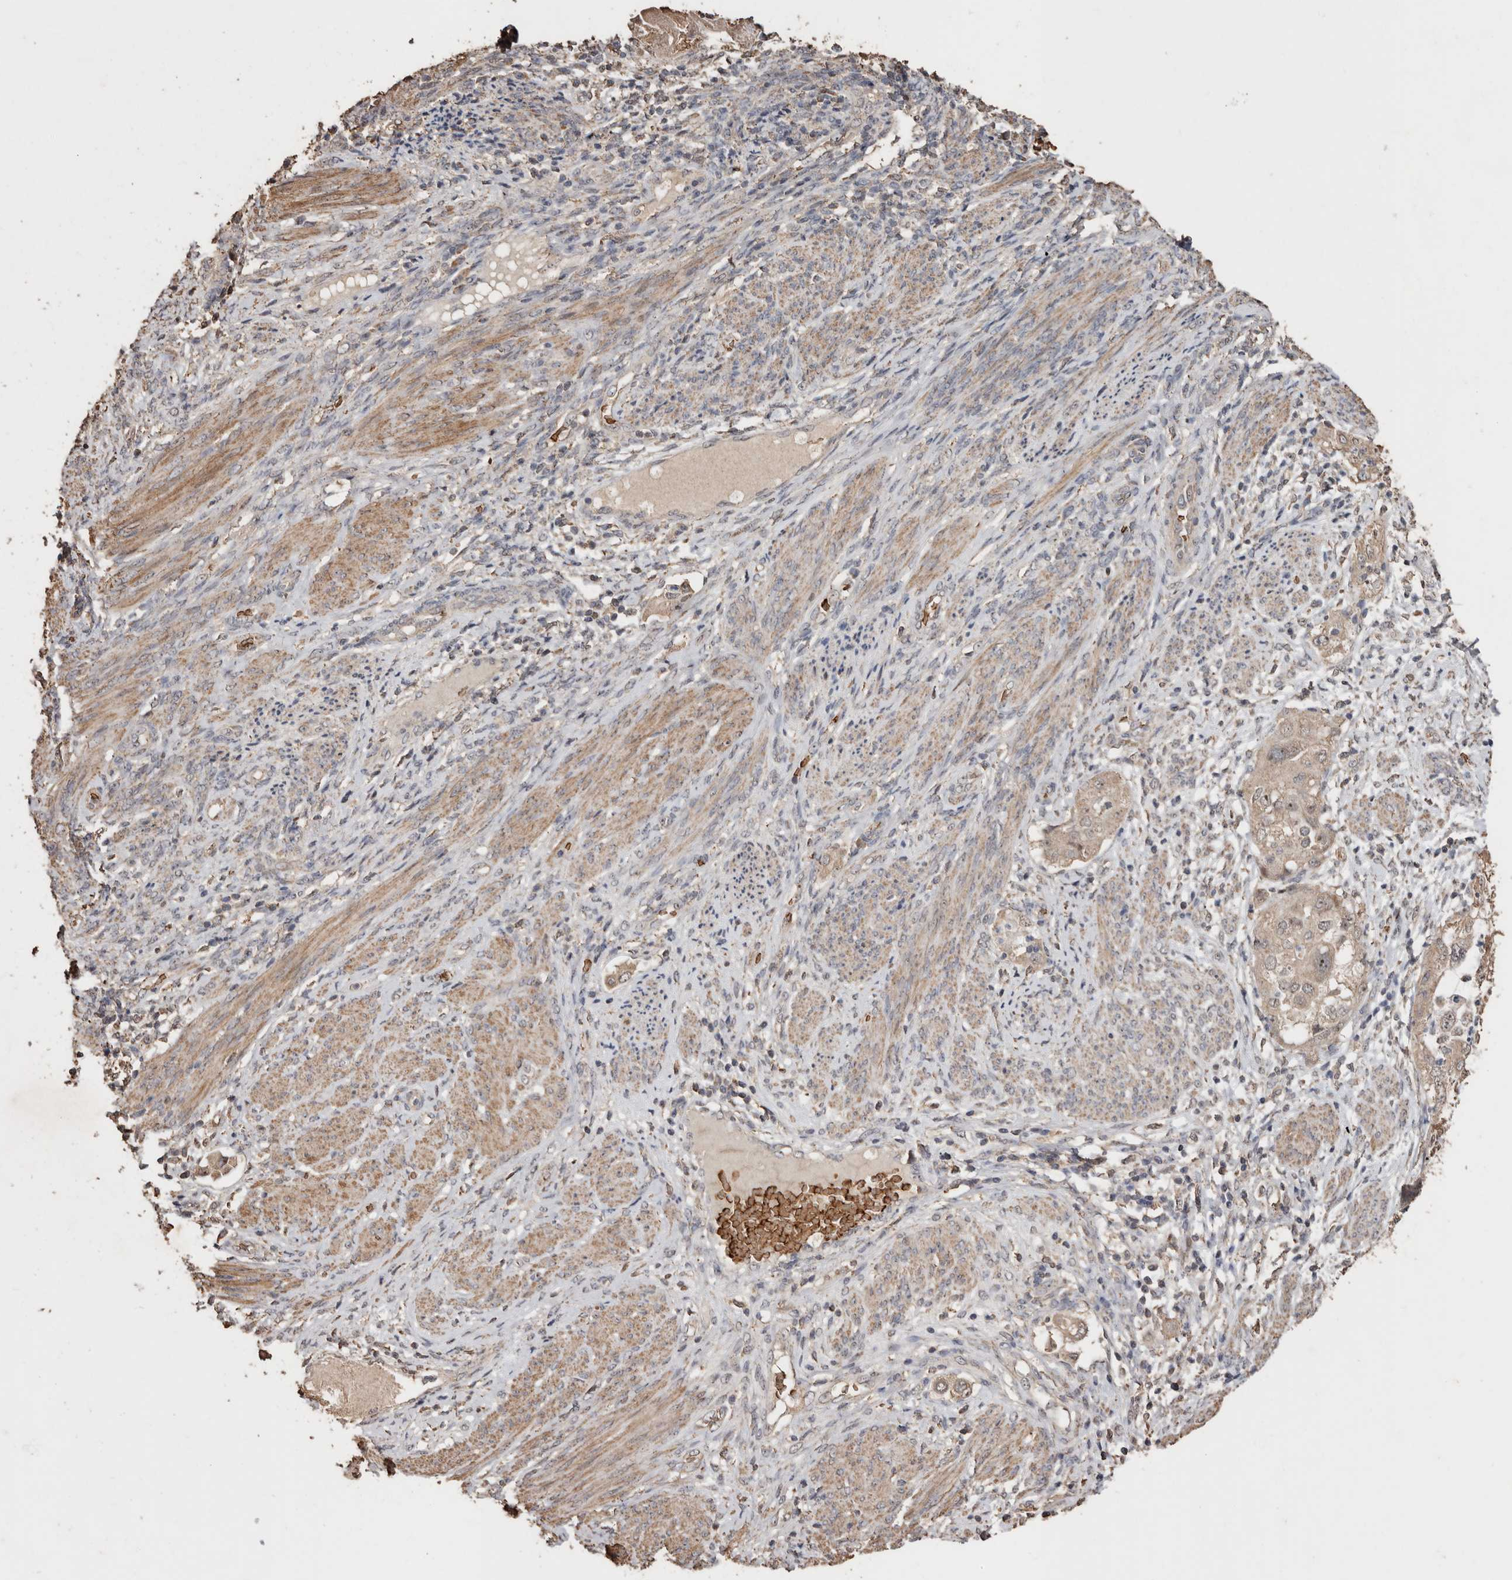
{"staining": {"intensity": "weak", "quantity": ">75%", "location": "cytoplasmic/membranous"}, "tissue": "endometrial cancer", "cell_type": "Tumor cells", "image_type": "cancer", "snomed": [{"axis": "morphology", "description": "Adenocarcinoma, NOS"}, {"axis": "topography", "description": "Endometrium"}], "caption": "An image of human endometrial cancer (adenocarcinoma) stained for a protein exhibits weak cytoplasmic/membranous brown staining in tumor cells. The staining was performed using DAB (3,3'-diaminobenzidine), with brown indicating positive protein expression. Nuclei are stained blue with hematoxylin.", "gene": "GRAMD2A", "patient": {"sex": "female", "age": 85}}